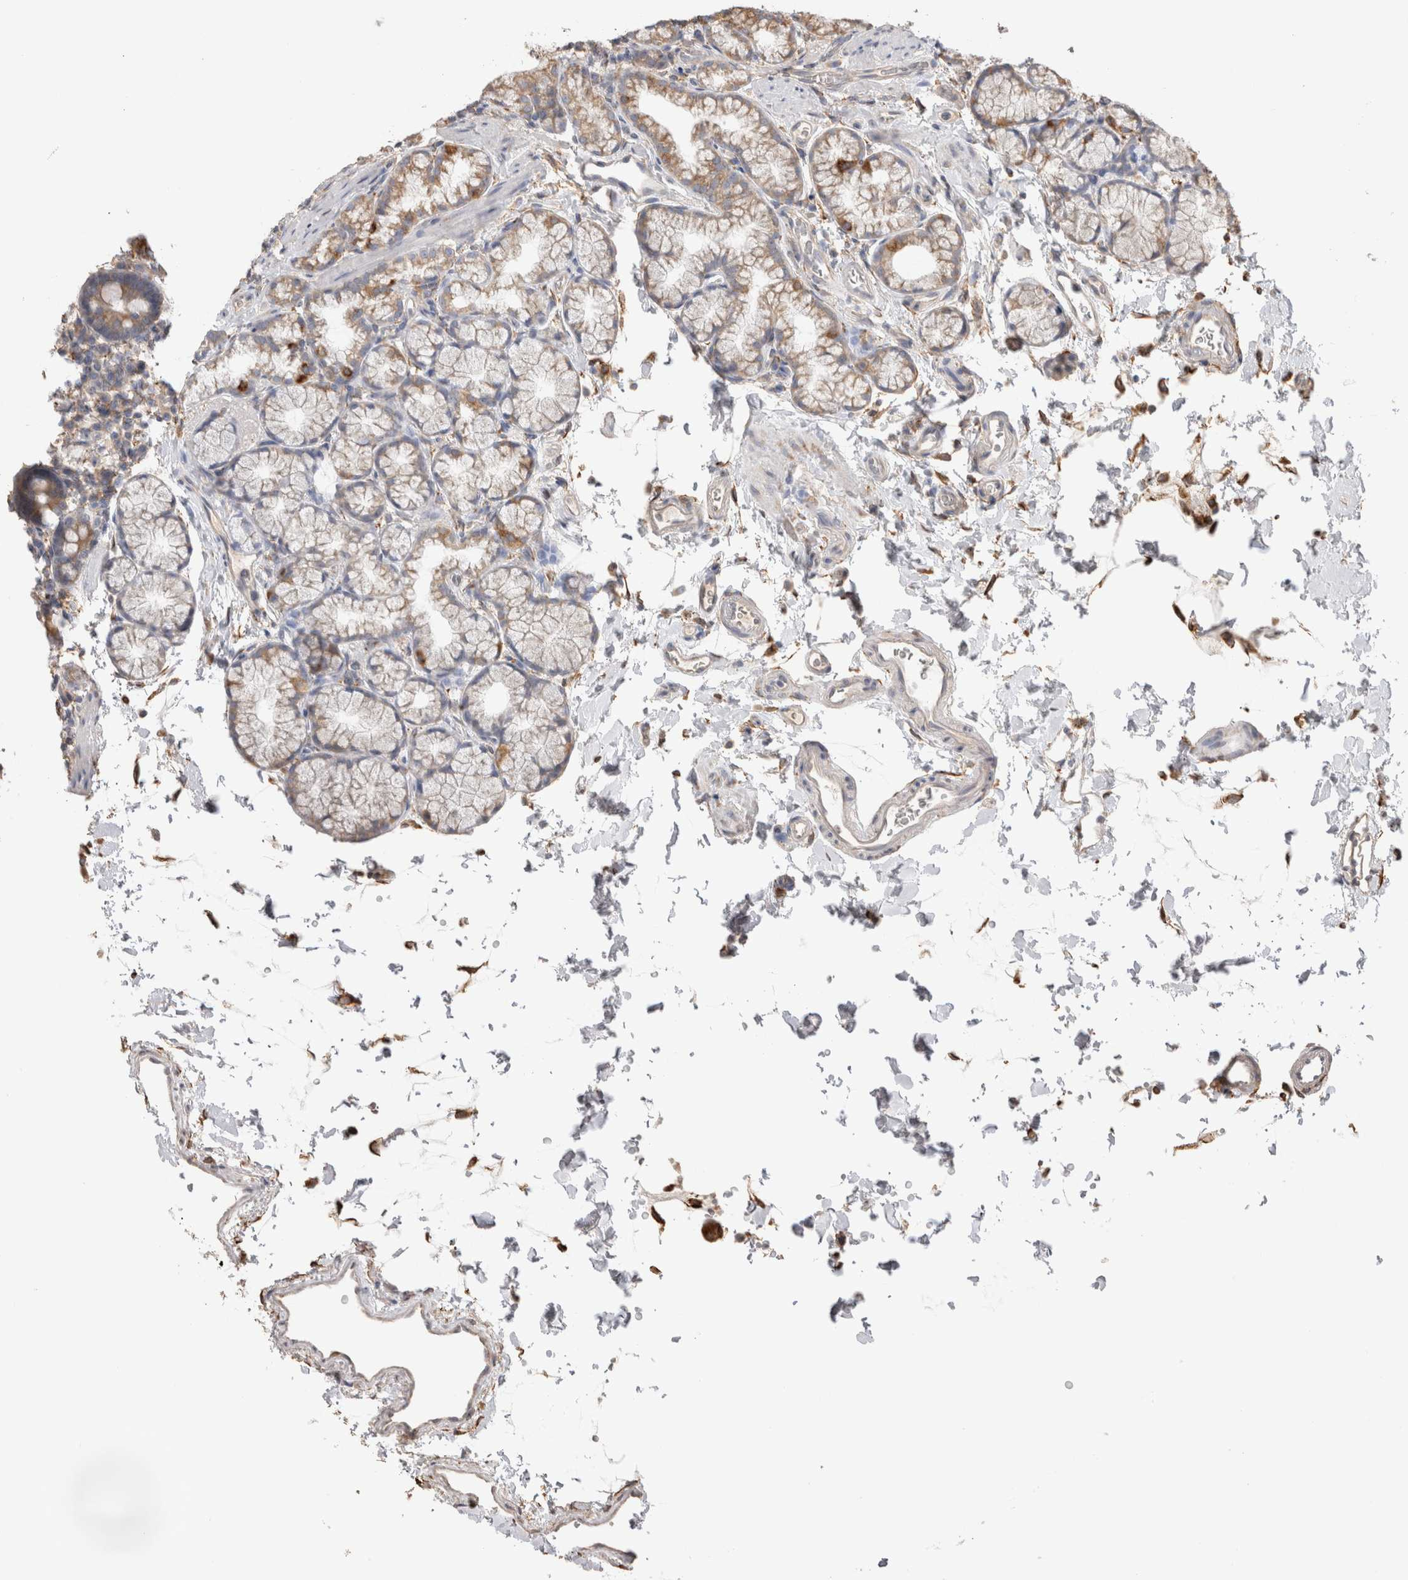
{"staining": {"intensity": "moderate", "quantity": ">75%", "location": "cytoplasmic/membranous"}, "tissue": "duodenum", "cell_type": "Glandular cells", "image_type": "normal", "snomed": [{"axis": "morphology", "description": "Normal tissue, NOS"}, {"axis": "topography", "description": "Duodenum"}], "caption": "Protein staining shows moderate cytoplasmic/membranous expression in about >75% of glandular cells in normal duodenum. (Brightfield microscopy of DAB IHC at high magnification).", "gene": "LRPAP1", "patient": {"sex": "male", "age": 54}}